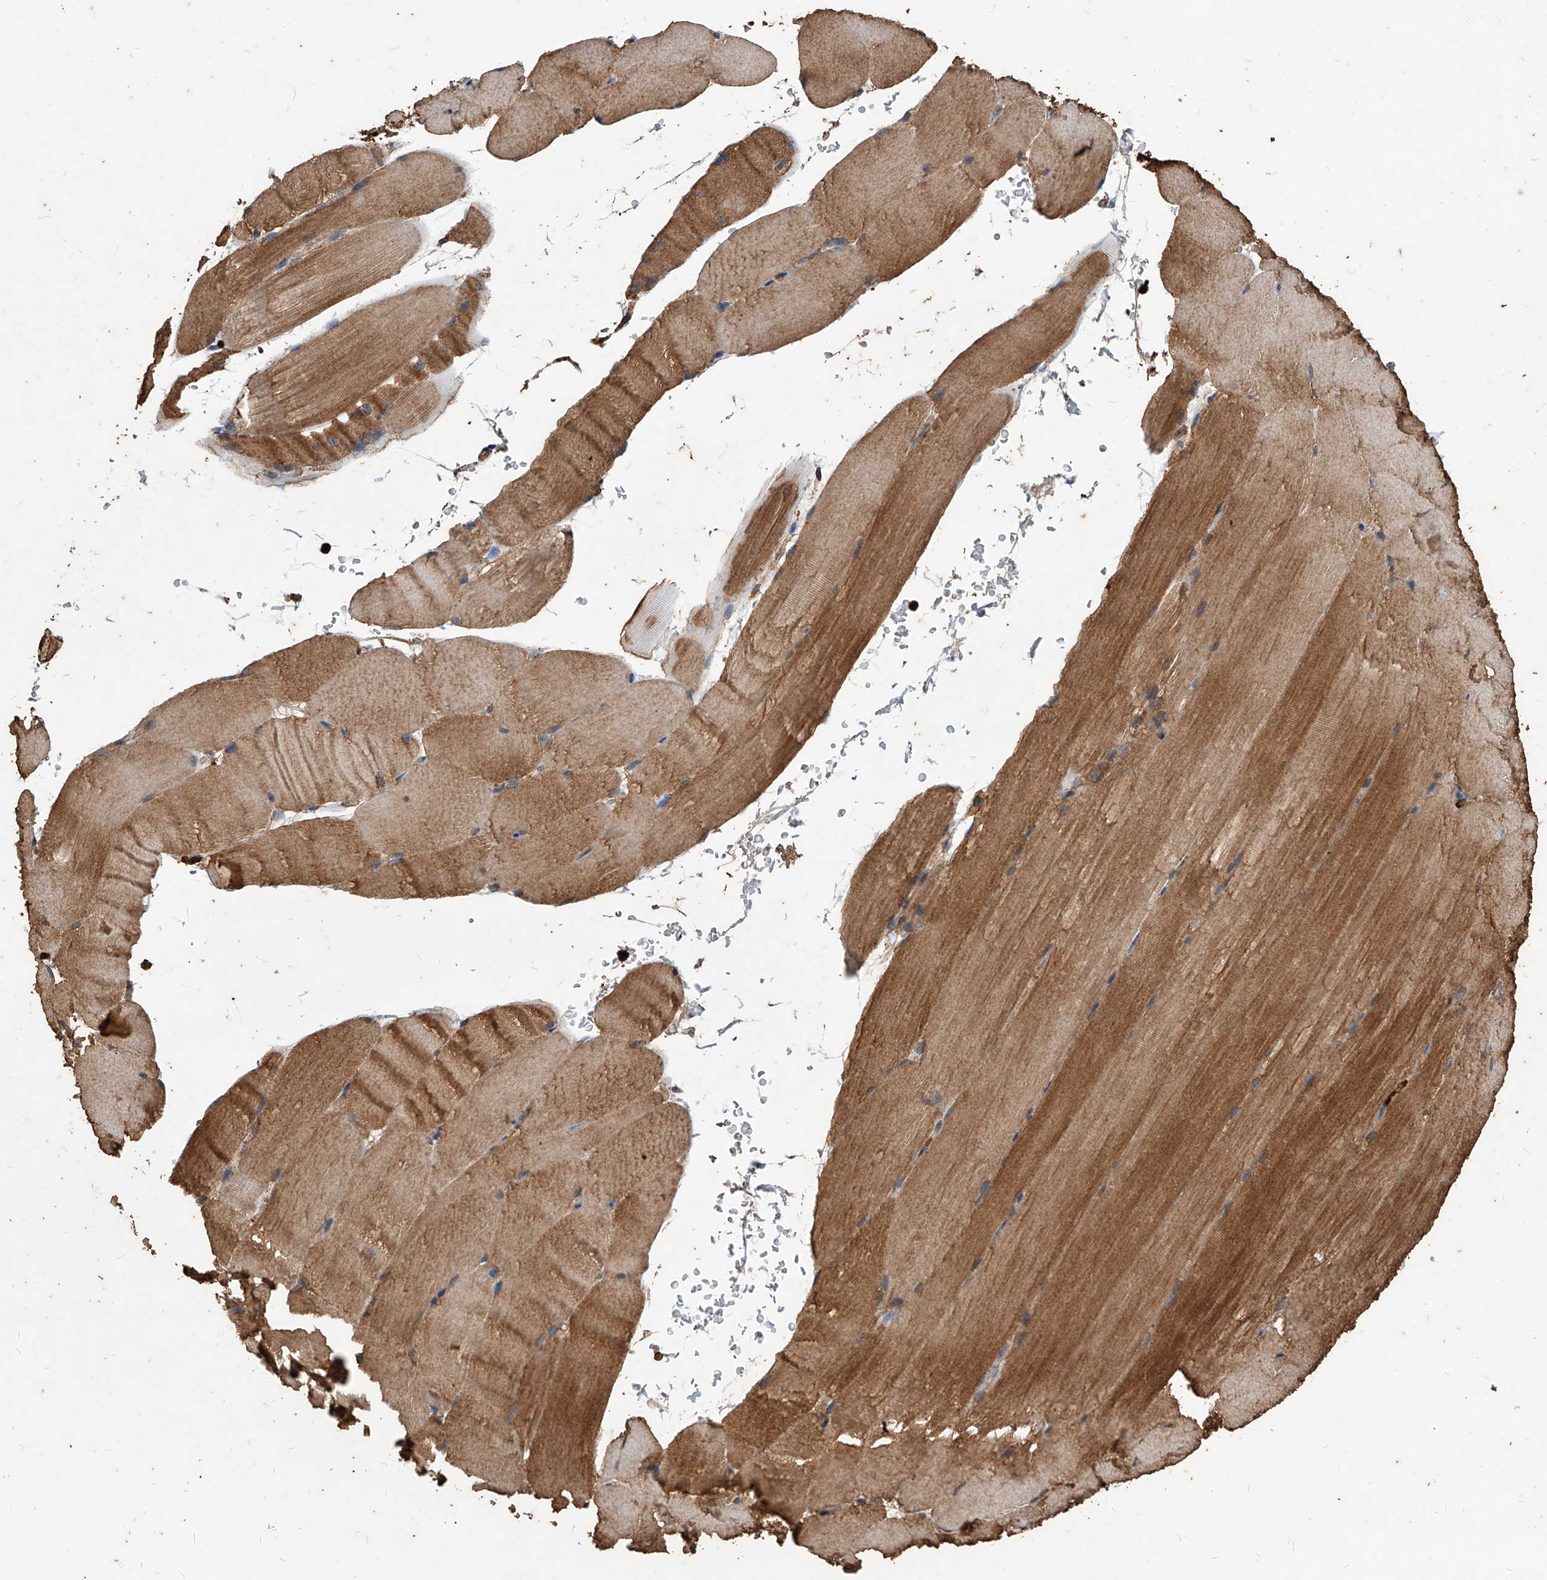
{"staining": {"intensity": "moderate", "quantity": "25%-75%", "location": "cytoplasmic/membranous"}, "tissue": "skeletal muscle", "cell_type": "Myocytes", "image_type": "normal", "snomed": [{"axis": "morphology", "description": "Normal tissue, NOS"}, {"axis": "topography", "description": "Skeletal muscle"}, {"axis": "topography", "description": "Parathyroid gland"}], "caption": "Brown immunohistochemical staining in normal skeletal muscle shows moderate cytoplasmic/membranous positivity in approximately 25%-75% of myocytes. (Brightfield microscopy of DAB IHC at high magnification).", "gene": "UCP2", "patient": {"sex": "female", "age": 37}}